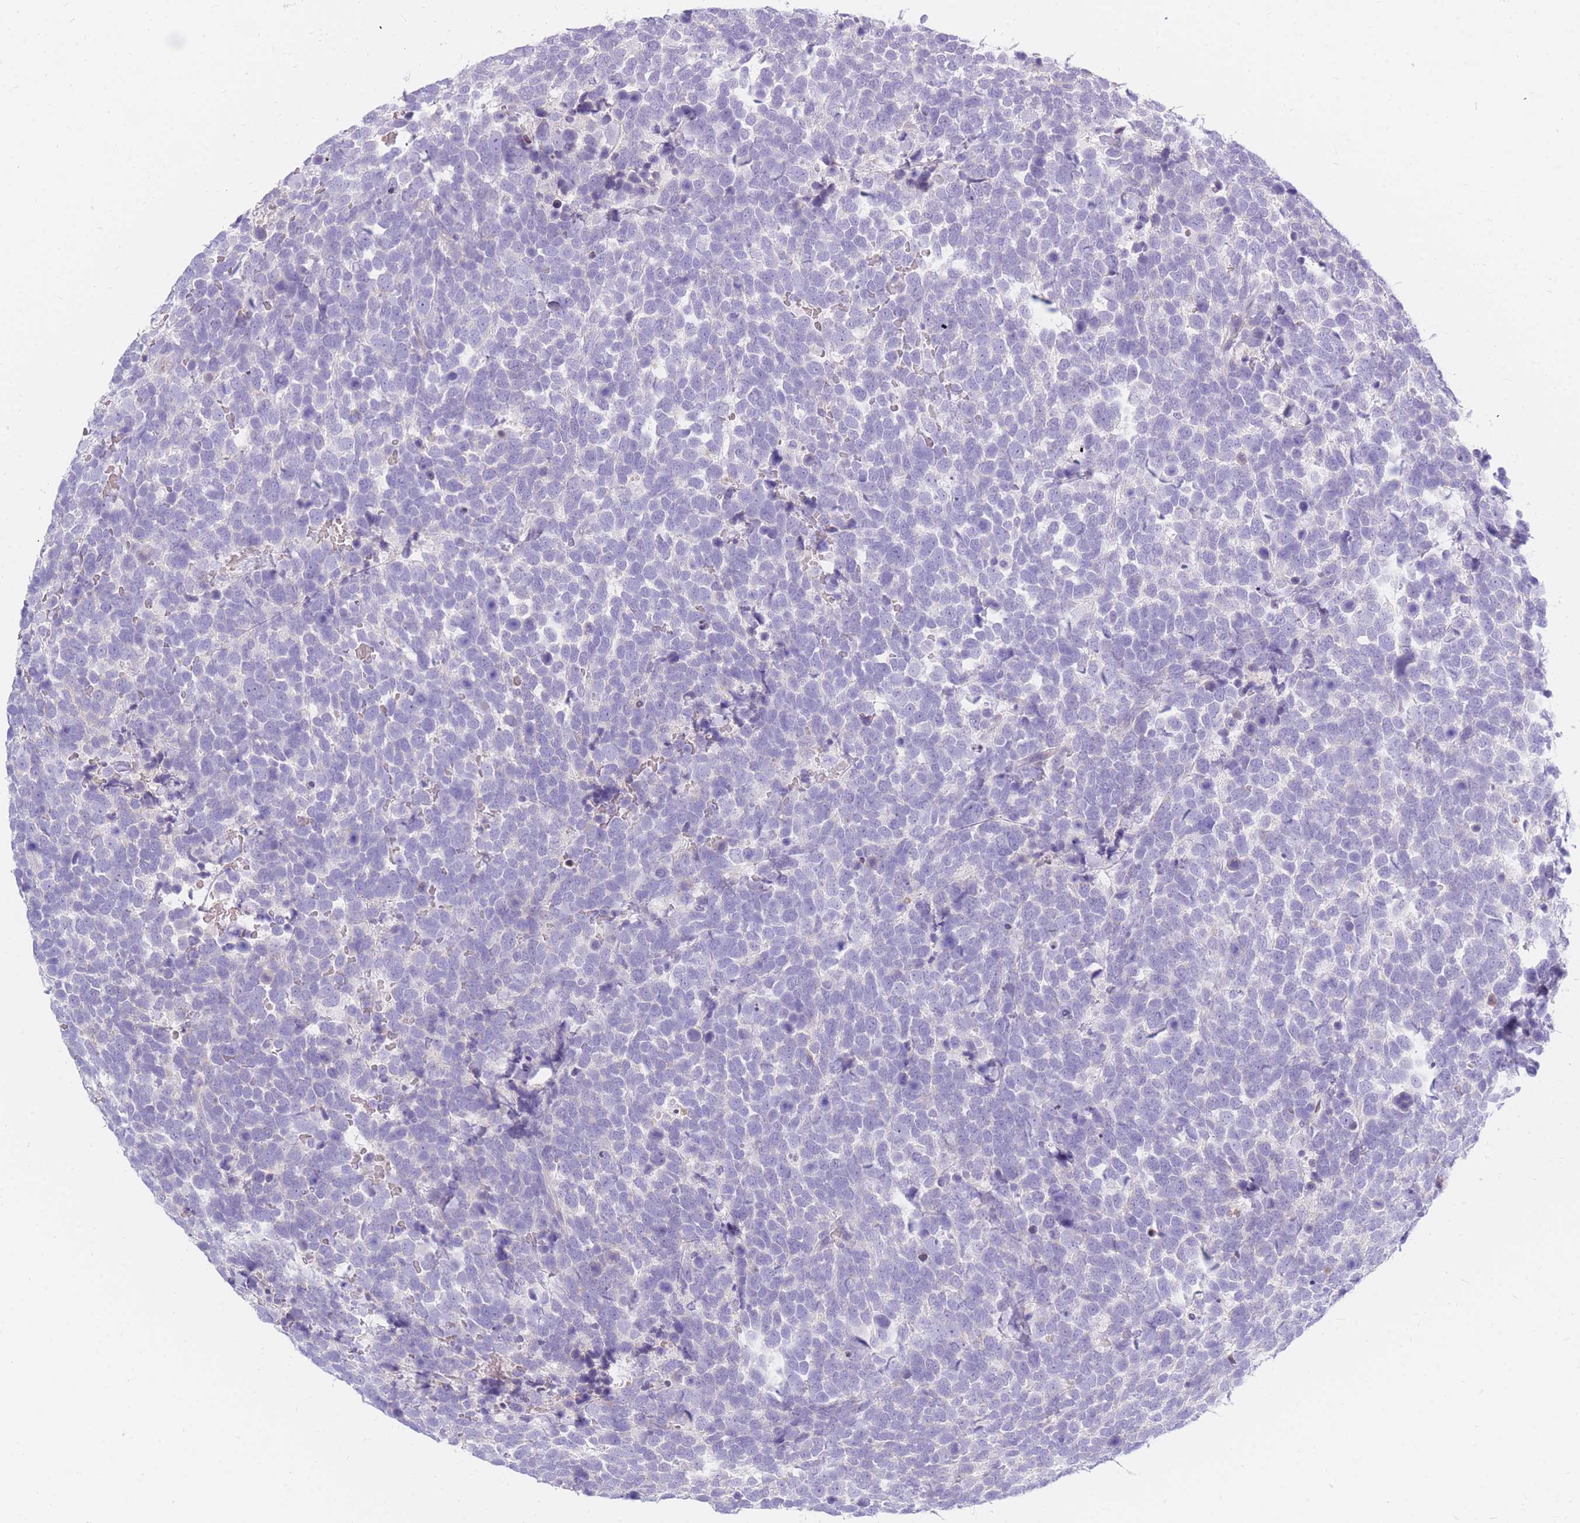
{"staining": {"intensity": "negative", "quantity": "none", "location": "none"}, "tissue": "urothelial cancer", "cell_type": "Tumor cells", "image_type": "cancer", "snomed": [{"axis": "morphology", "description": "Urothelial carcinoma, High grade"}, {"axis": "topography", "description": "Urinary bladder"}], "caption": "DAB (3,3'-diaminobenzidine) immunohistochemical staining of urothelial carcinoma (high-grade) exhibits no significant staining in tumor cells.", "gene": "TPSD1", "patient": {"sex": "female", "age": 82}}